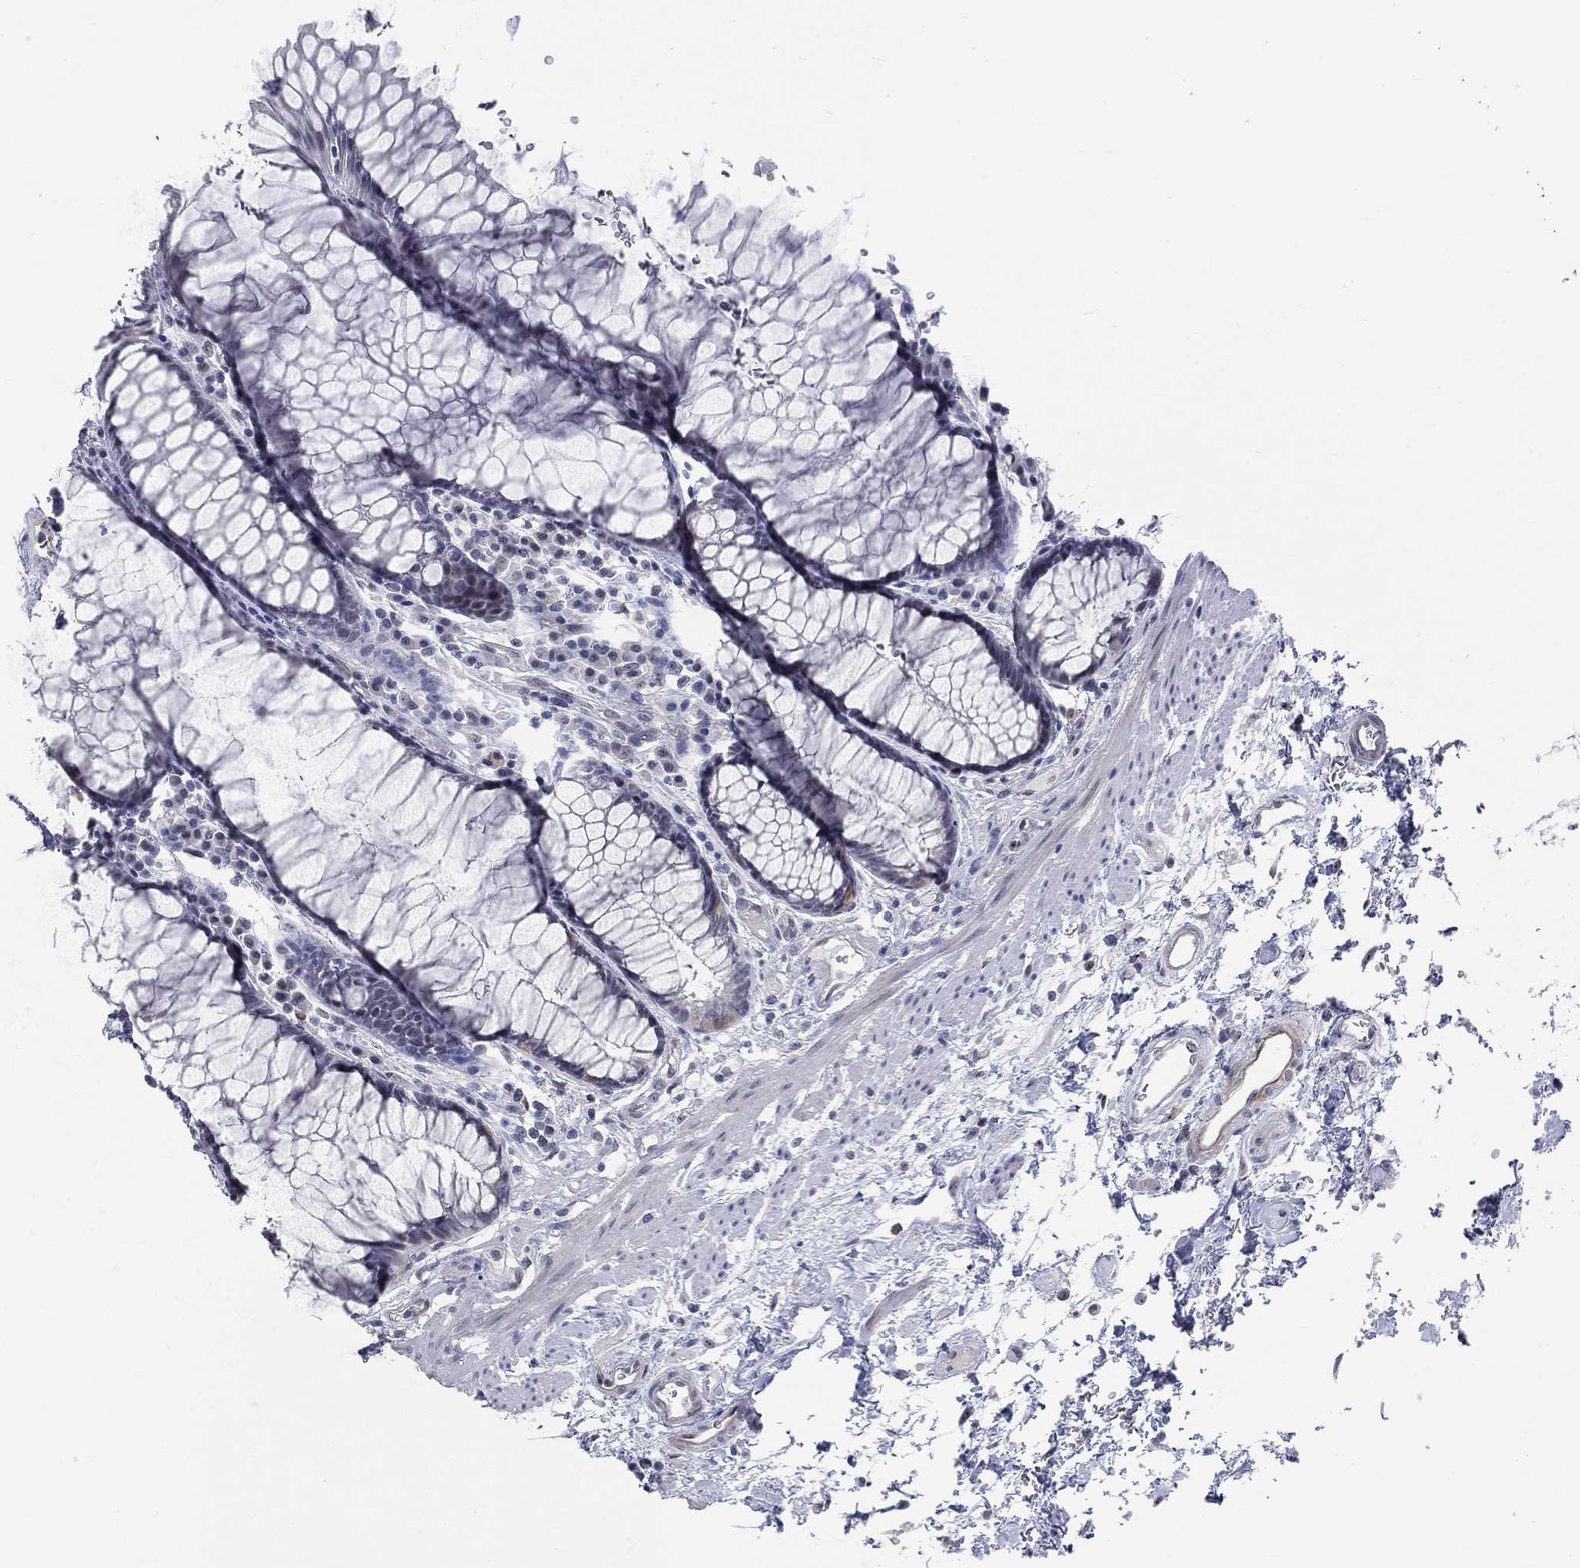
{"staining": {"intensity": "negative", "quantity": "none", "location": "none"}, "tissue": "rectum", "cell_type": "Glandular cells", "image_type": "normal", "snomed": [{"axis": "morphology", "description": "Normal tissue, NOS"}, {"axis": "topography", "description": "Rectum"}], "caption": "A photomicrograph of rectum stained for a protein displays no brown staining in glandular cells. (Brightfield microscopy of DAB immunohistochemistry (IHC) at high magnification).", "gene": "CD22", "patient": {"sex": "female", "age": 68}}